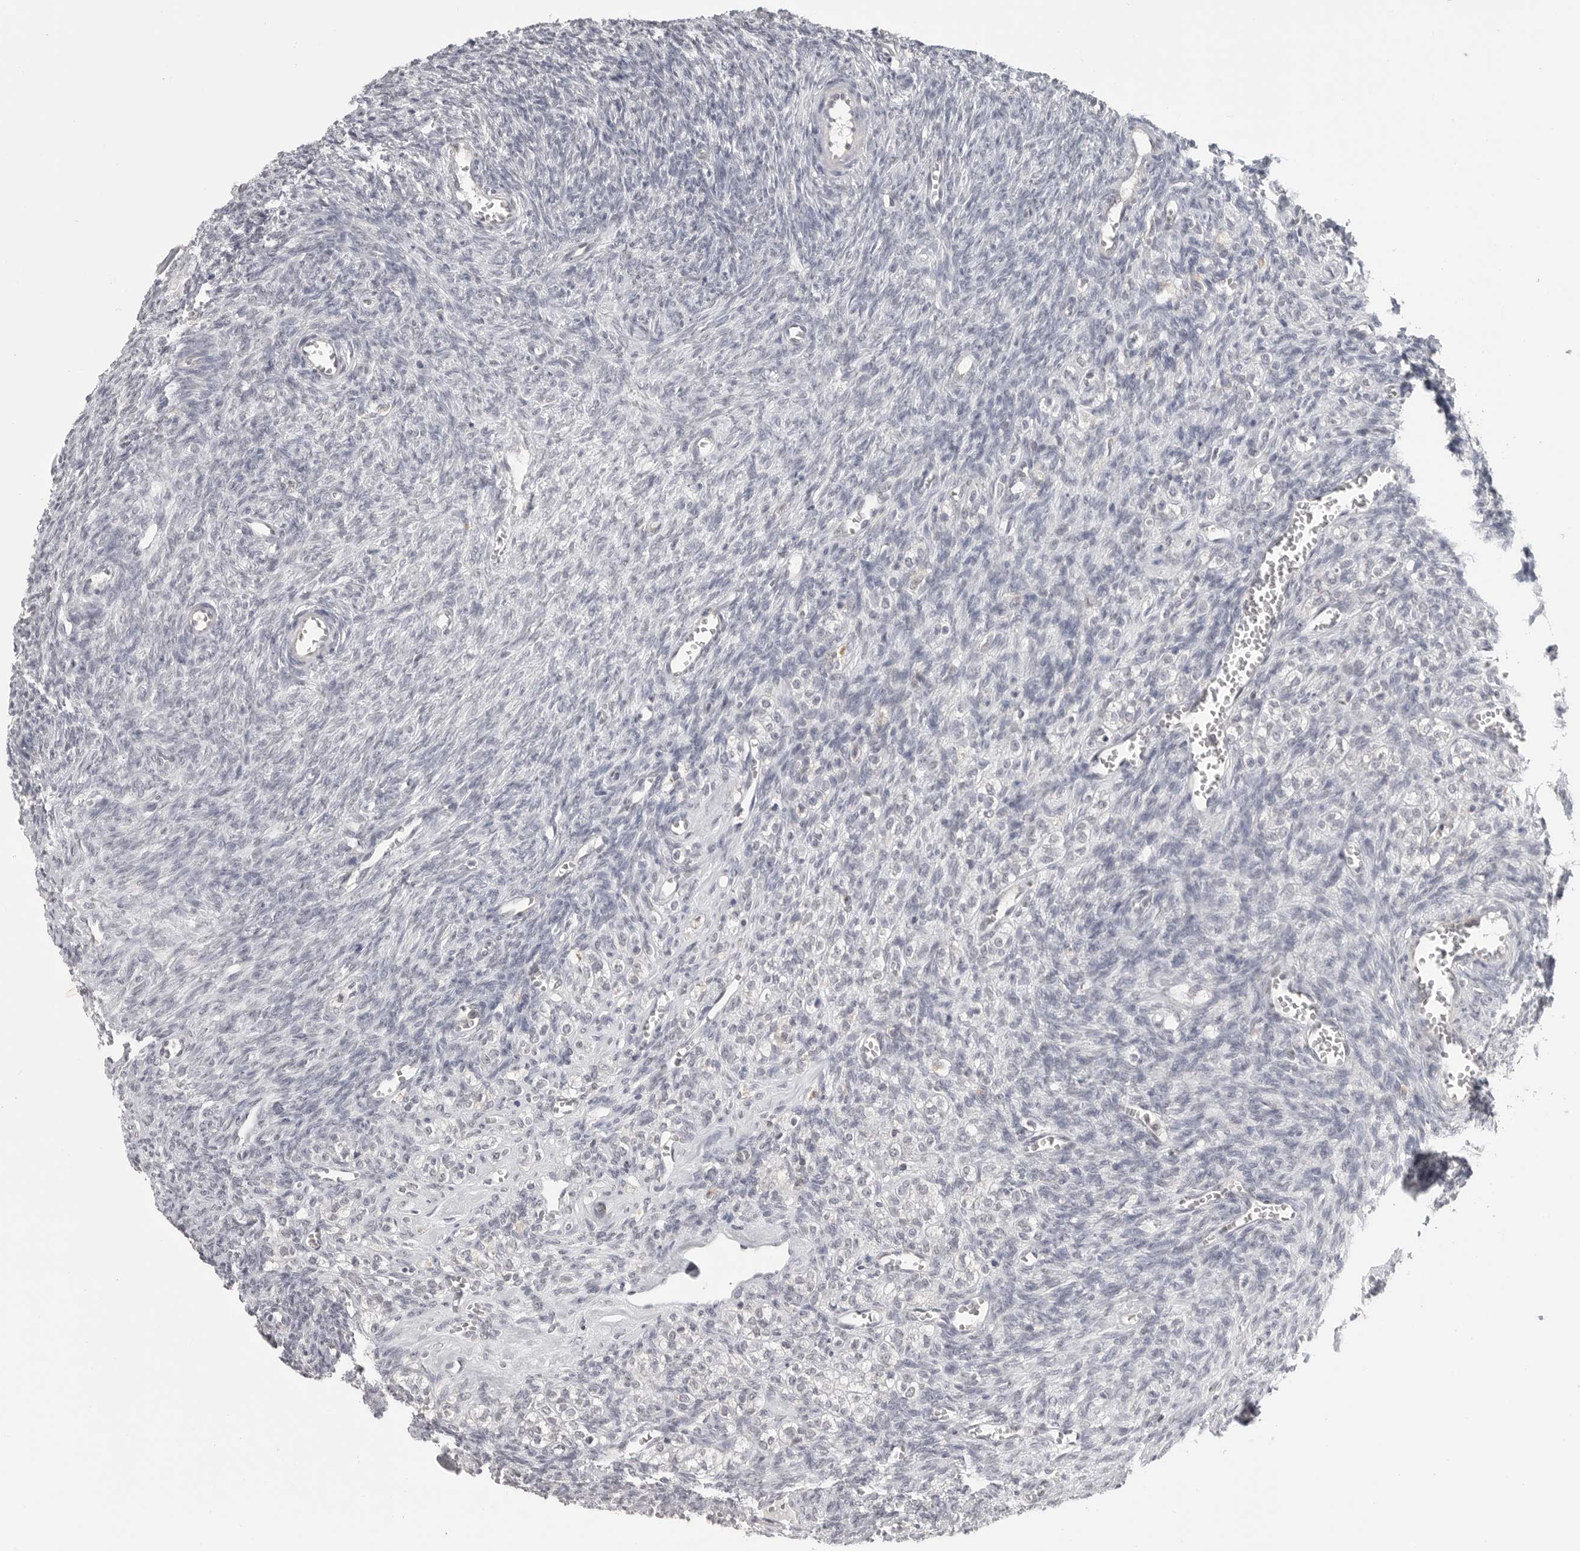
{"staining": {"intensity": "negative", "quantity": "none", "location": "none"}, "tissue": "ovary", "cell_type": "Ovarian stroma cells", "image_type": "normal", "snomed": [{"axis": "morphology", "description": "Normal tissue, NOS"}, {"axis": "topography", "description": "Ovary"}], "caption": "The micrograph reveals no staining of ovarian stroma cells in benign ovary. Brightfield microscopy of immunohistochemistry stained with DAB (brown) and hematoxylin (blue), captured at high magnification.", "gene": "IFNGR1", "patient": {"sex": "female", "age": 27}}